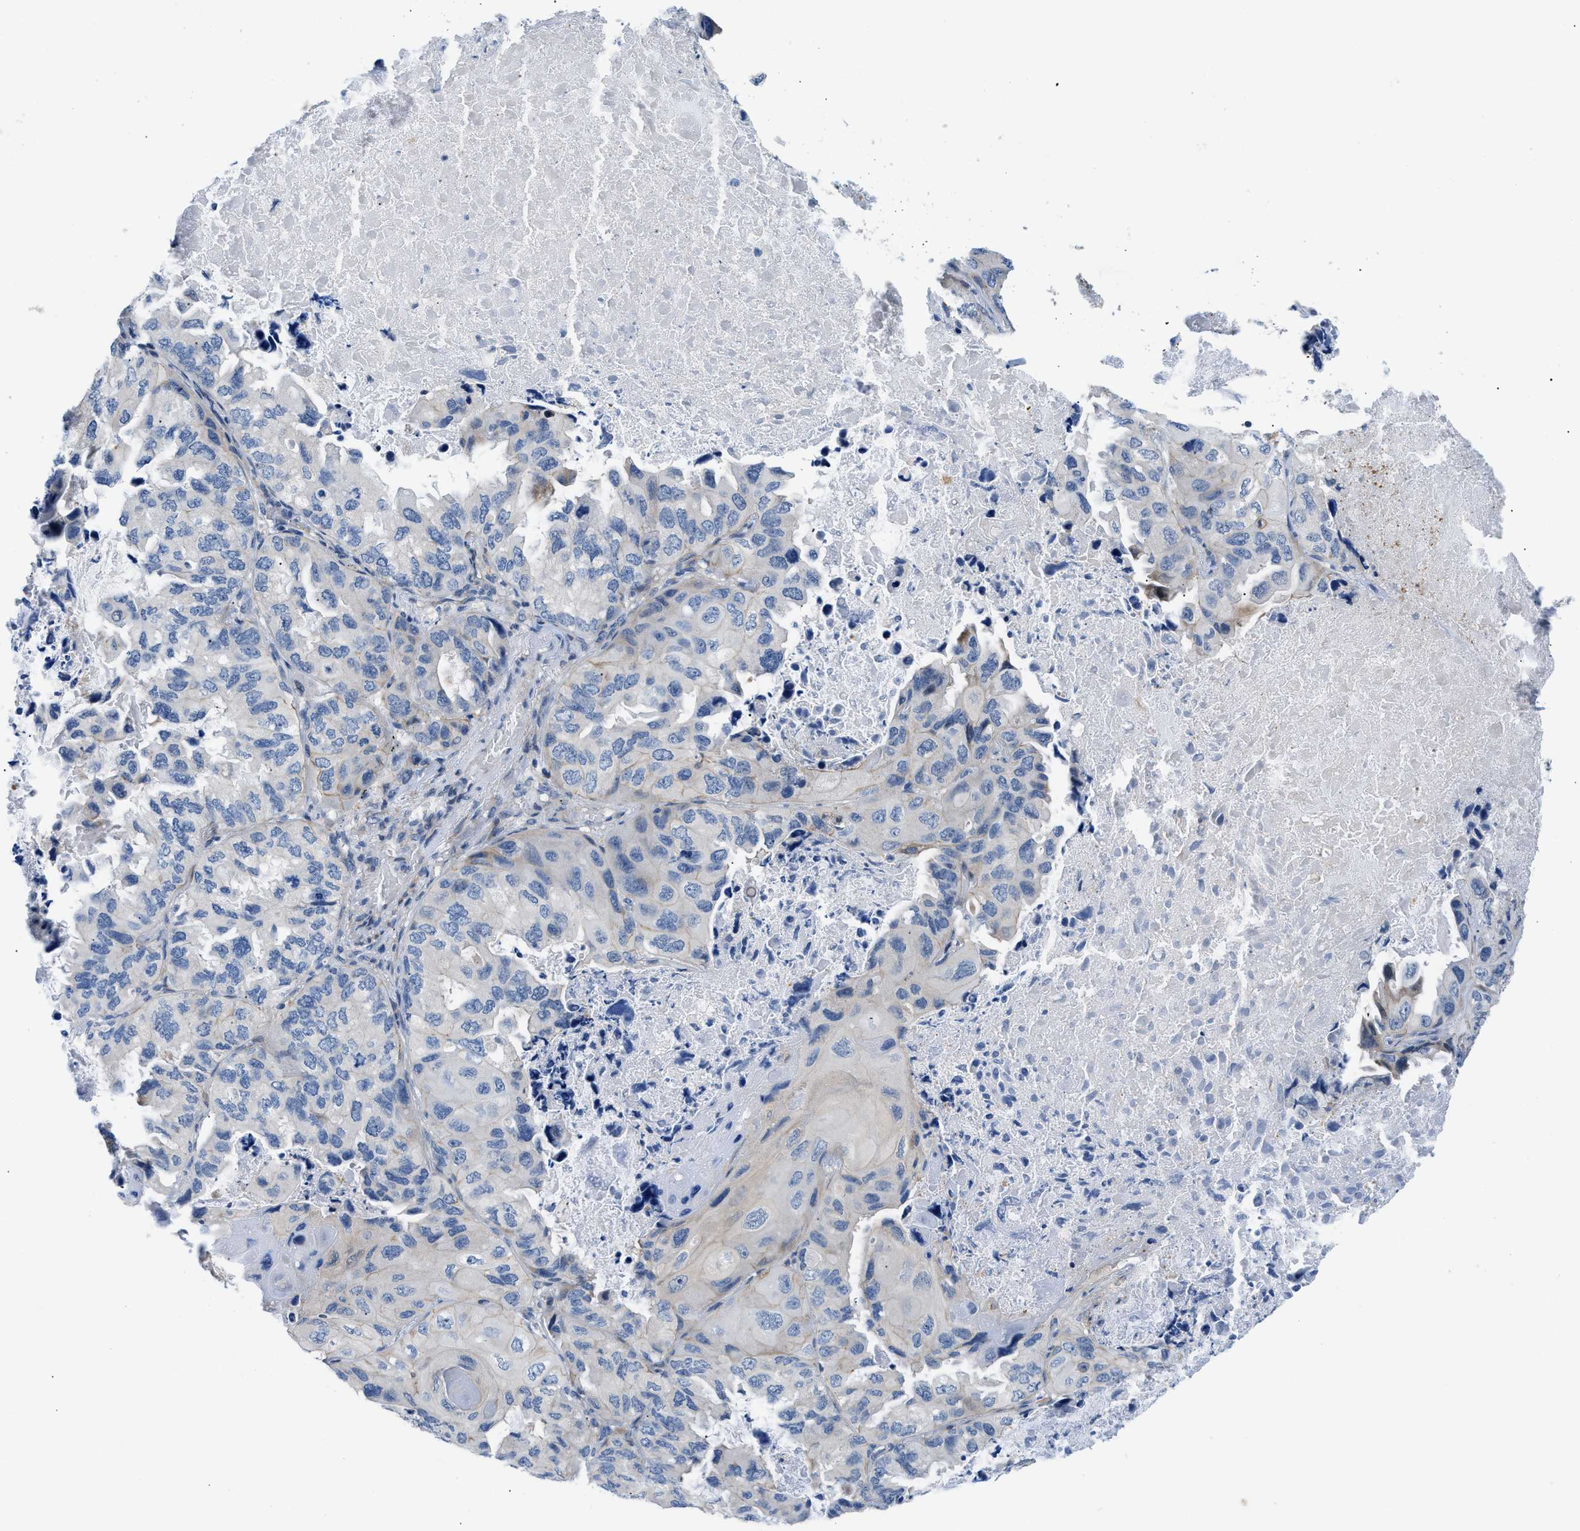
{"staining": {"intensity": "negative", "quantity": "none", "location": "none"}, "tissue": "lung cancer", "cell_type": "Tumor cells", "image_type": "cancer", "snomed": [{"axis": "morphology", "description": "Squamous cell carcinoma, NOS"}, {"axis": "topography", "description": "Lung"}], "caption": "Tumor cells are negative for brown protein staining in lung squamous cell carcinoma.", "gene": "FDCSP", "patient": {"sex": "female", "age": 73}}